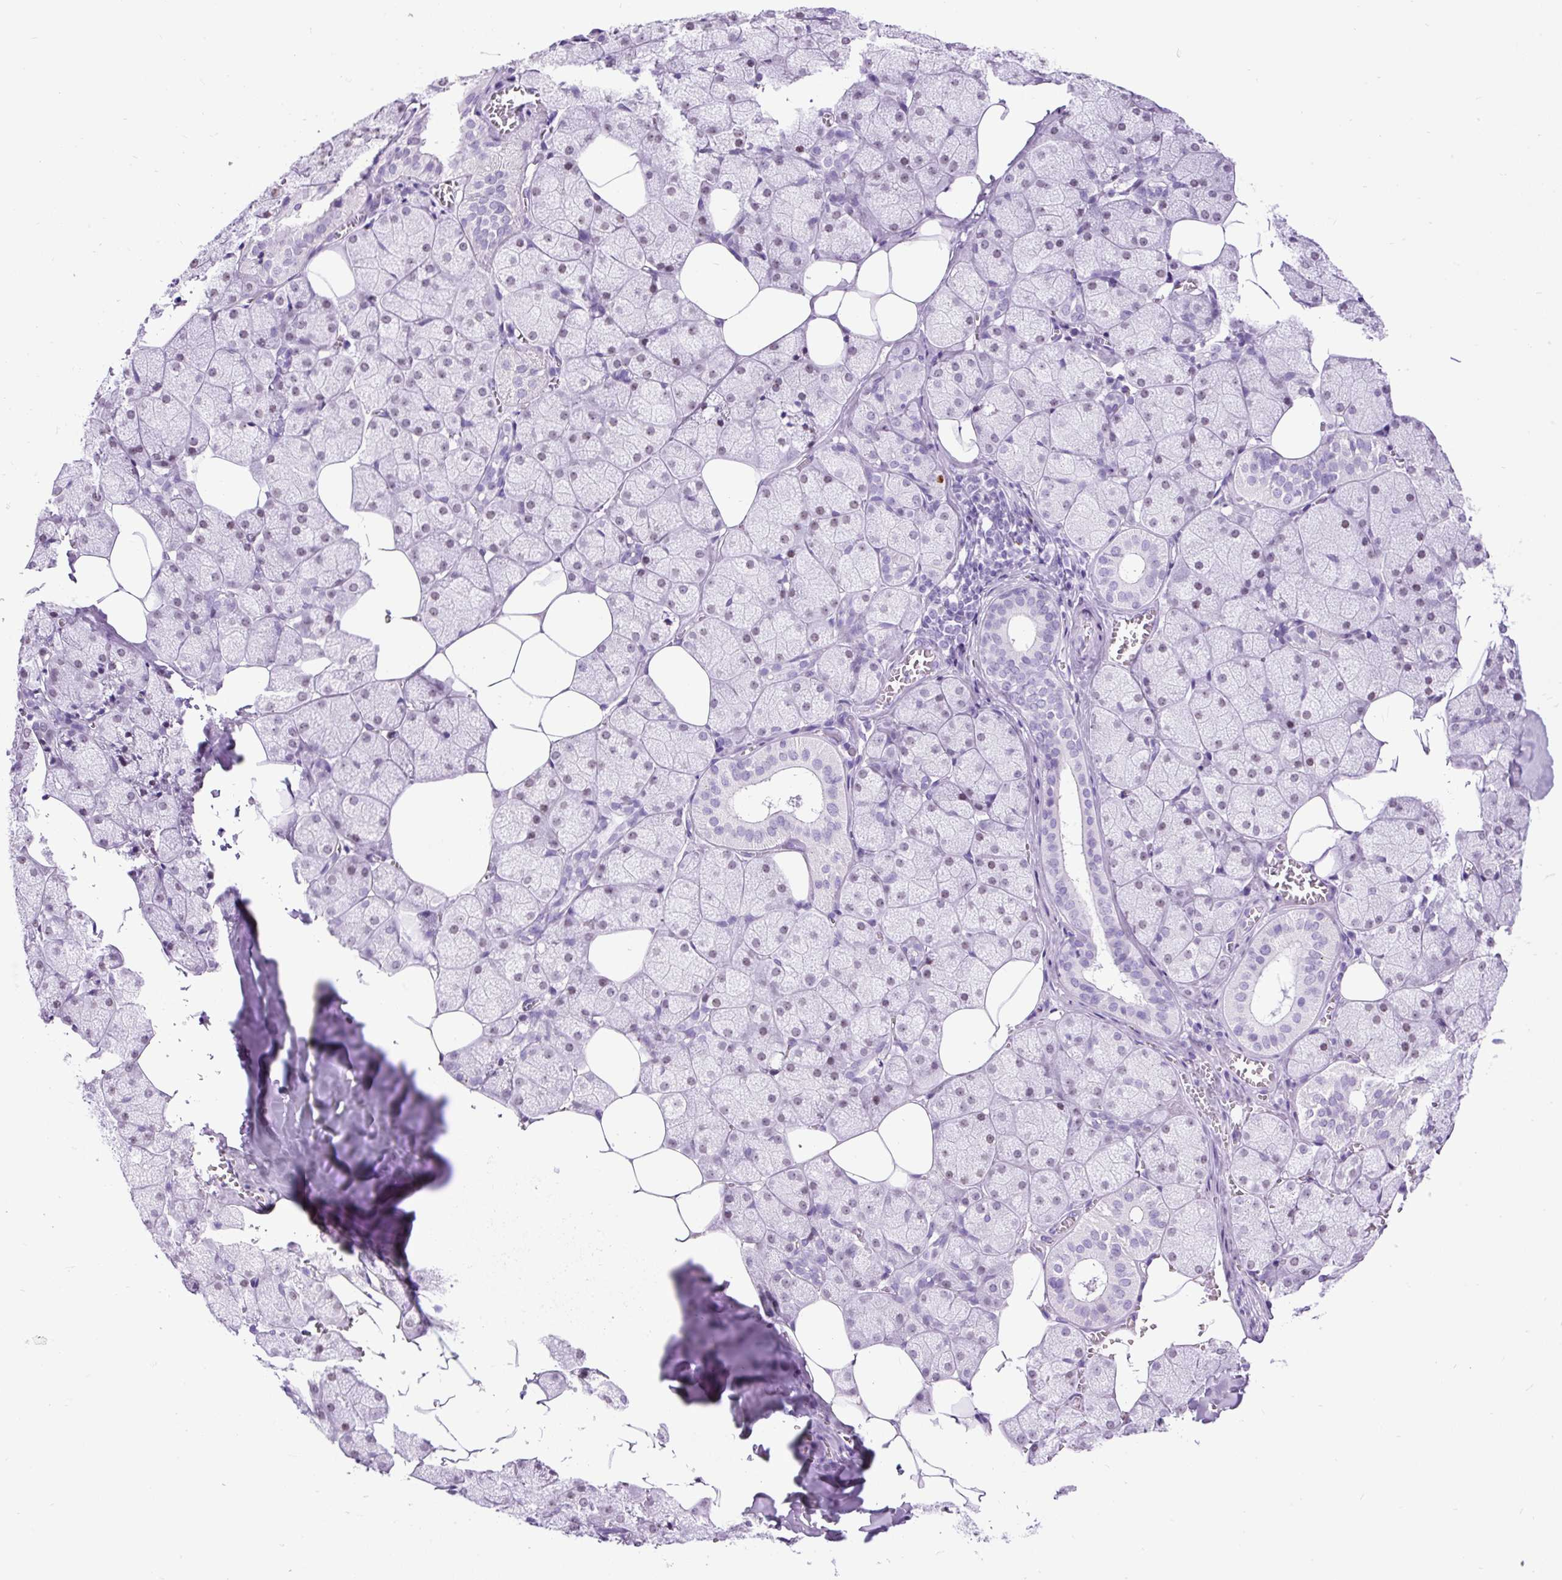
{"staining": {"intensity": "negative", "quantity": "none", "location": "none"}, "tissue": "salivary gland", "cell_type": "Glandular cells", "image_type": "normal", "snomed": [{"axis": "morphology", "description": "Normal tissue, NOS"}, {"axis": "topography", "description": "Salivary gland"}, {"axis": "topography", "description": "Peripheral nerve tissue"}], "caption": "Immunohistochemistry of normal human salivary gland displays no expression in glandular cells.", "gene": "RACGAP1", "patient": {"sex": "male", "age": 38}}